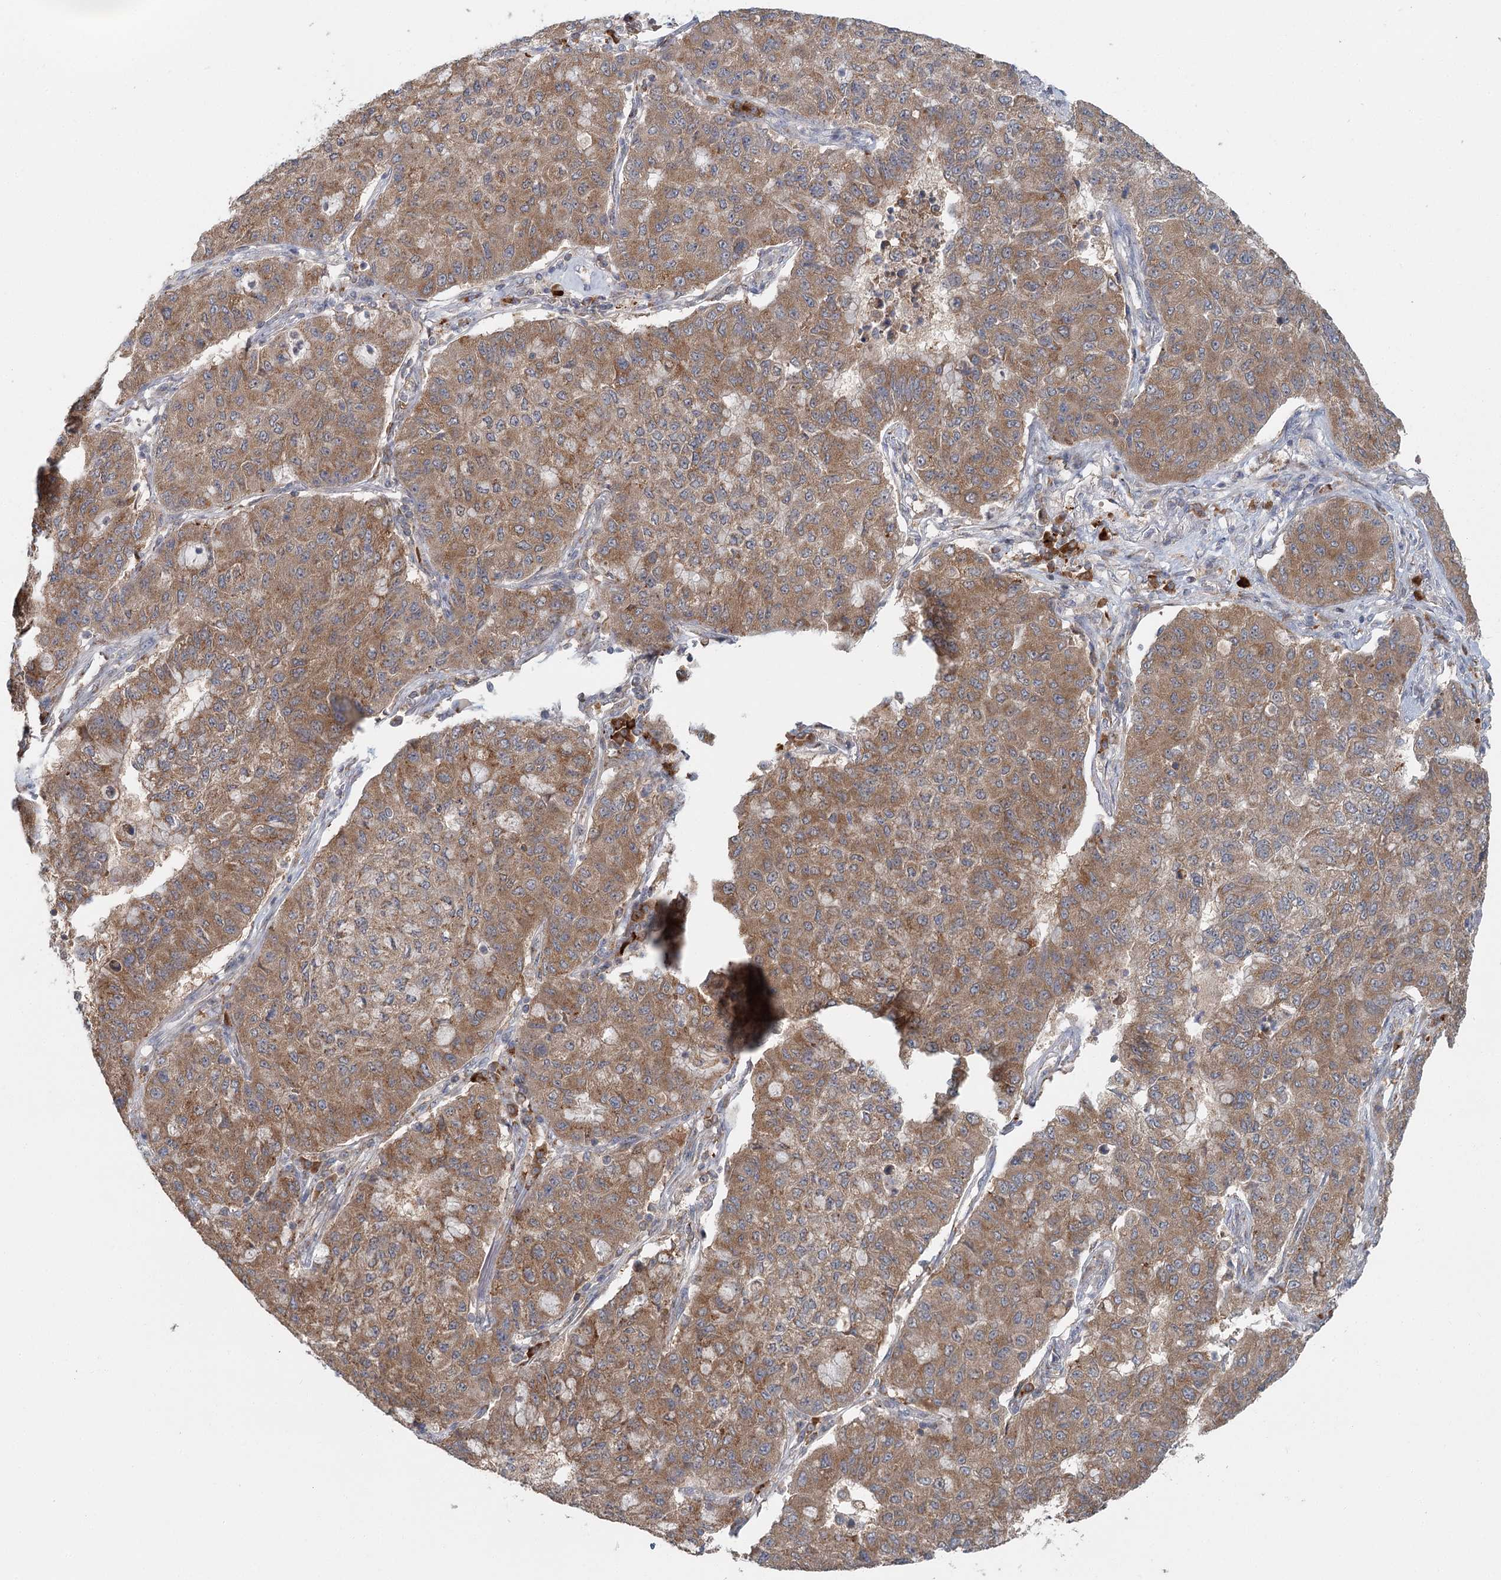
{"staining": {"intensity": "moderate", "quantity": ">75%", "location": "cytoplasmic/membranous"}, "tissue": "lung cancer", "cell_type": "Tumor cells", "image_type": "cancer", "snomed": [{"axis": "morphology", "description": "Squamous cell carcinoma, NOS"}, {"axis": "topography", "description": "Lung"}], "caption": "Protein analysis of squamous cell carcinoma (lung) tissue exhibits moderate cytoplasmic/membranous positivity in approximately >75% of tumor cells. The staining was performed using DAB, with brown indicating positive protein expression. Nuclei are stained blue with hematoxylin.", "gene": "ADK", "patient": {"sex": "male", "age": 74}}